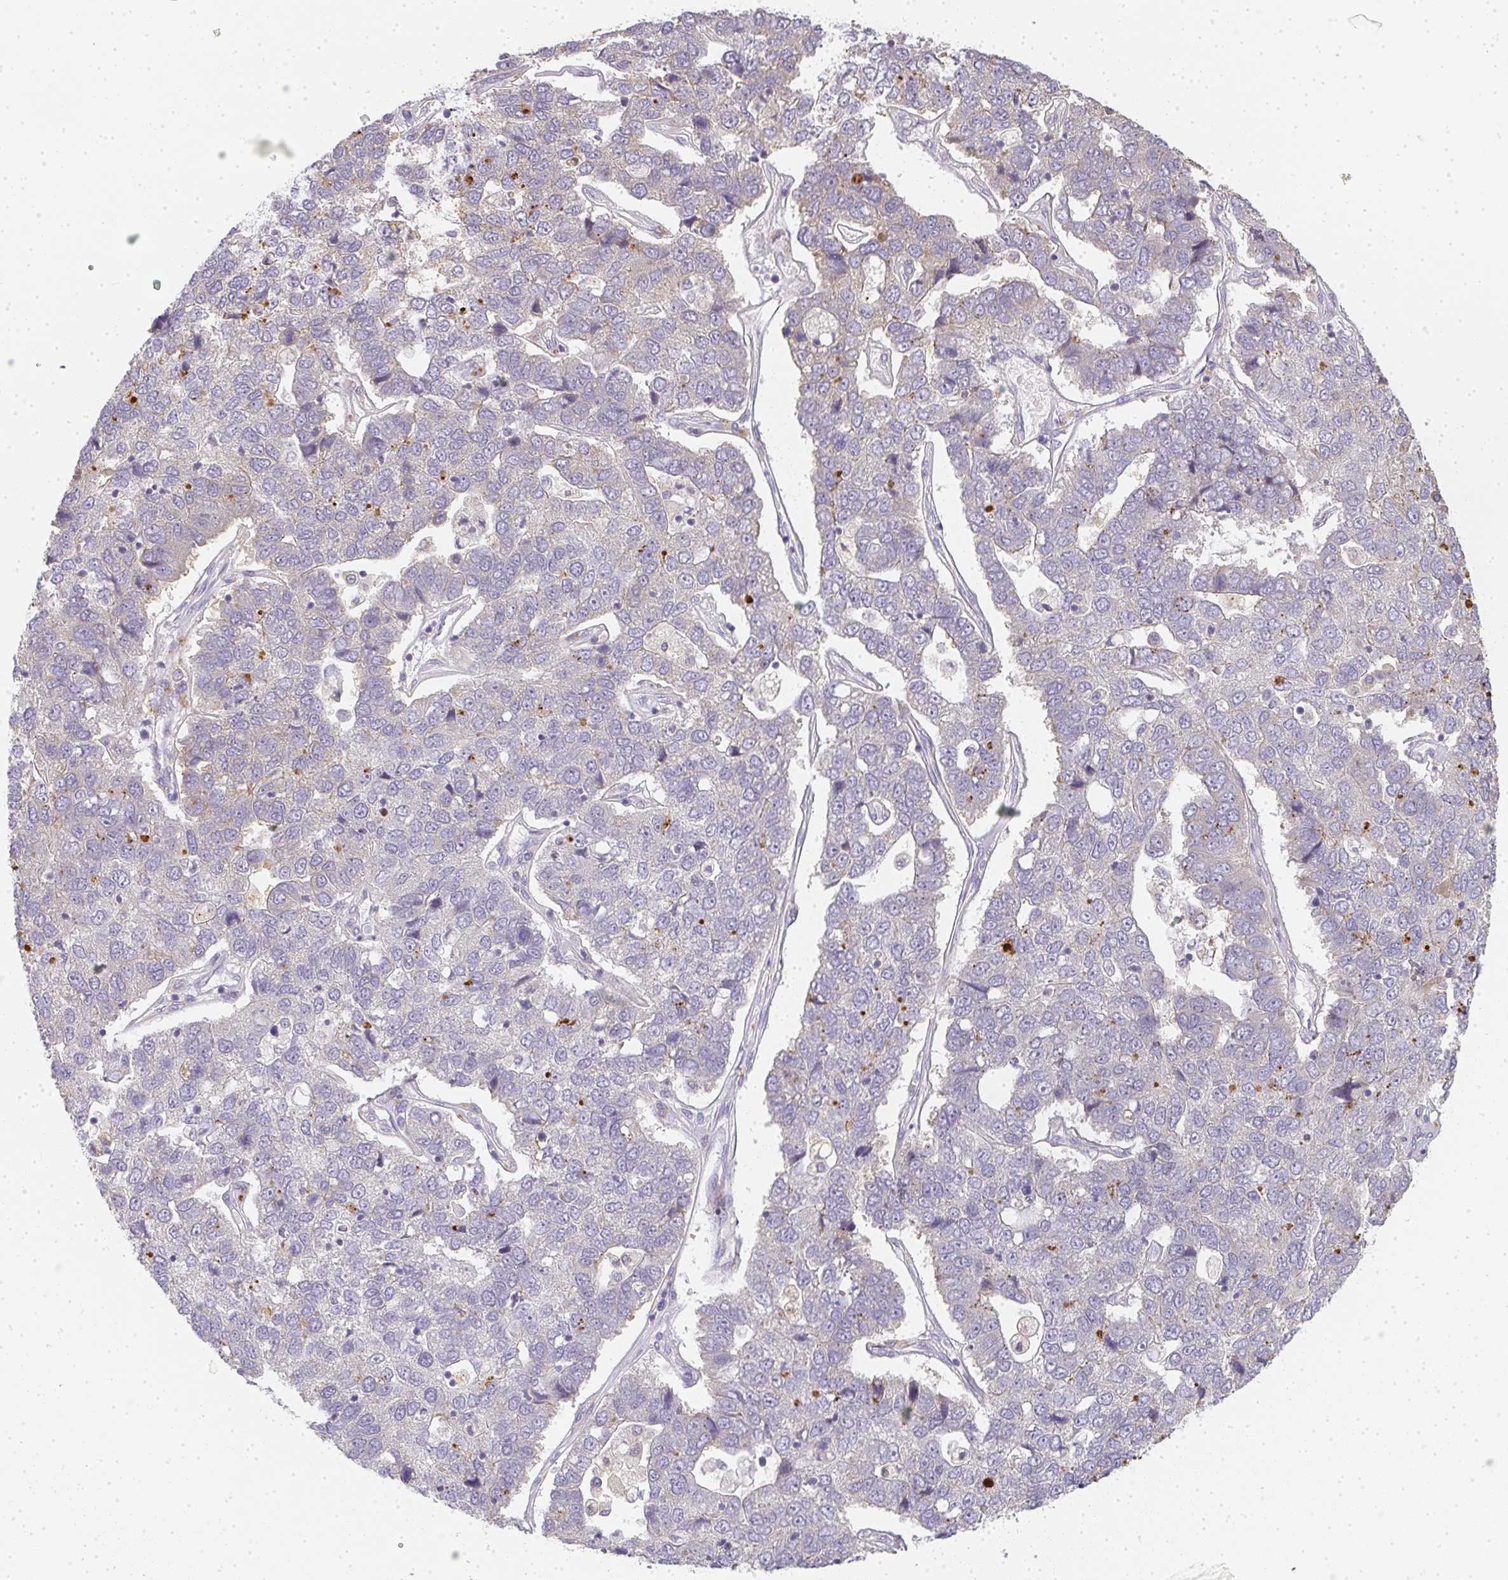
{"staining": {"intensity": "moderate", "quantity": "<25%", "location": "cytoplasmic/membranous"}, "tissue": "pancreatic cancer", "cell_type": "Tumor cells", "image_type": "cancer", "snomed": [{"axis": "morphology", "description": "Adenocarcinoma, NOS"}, {"axis": "topography", "description": "Pancreas"}], "caption": "Tumor cells display low levels of moderate cytoplasmic/membranous positivity in about <25% of cells in pancreatic cancer (adenocarcinoma).", "gene": "SLC35B3", "patient": {"sex": "female", "age": 61}}